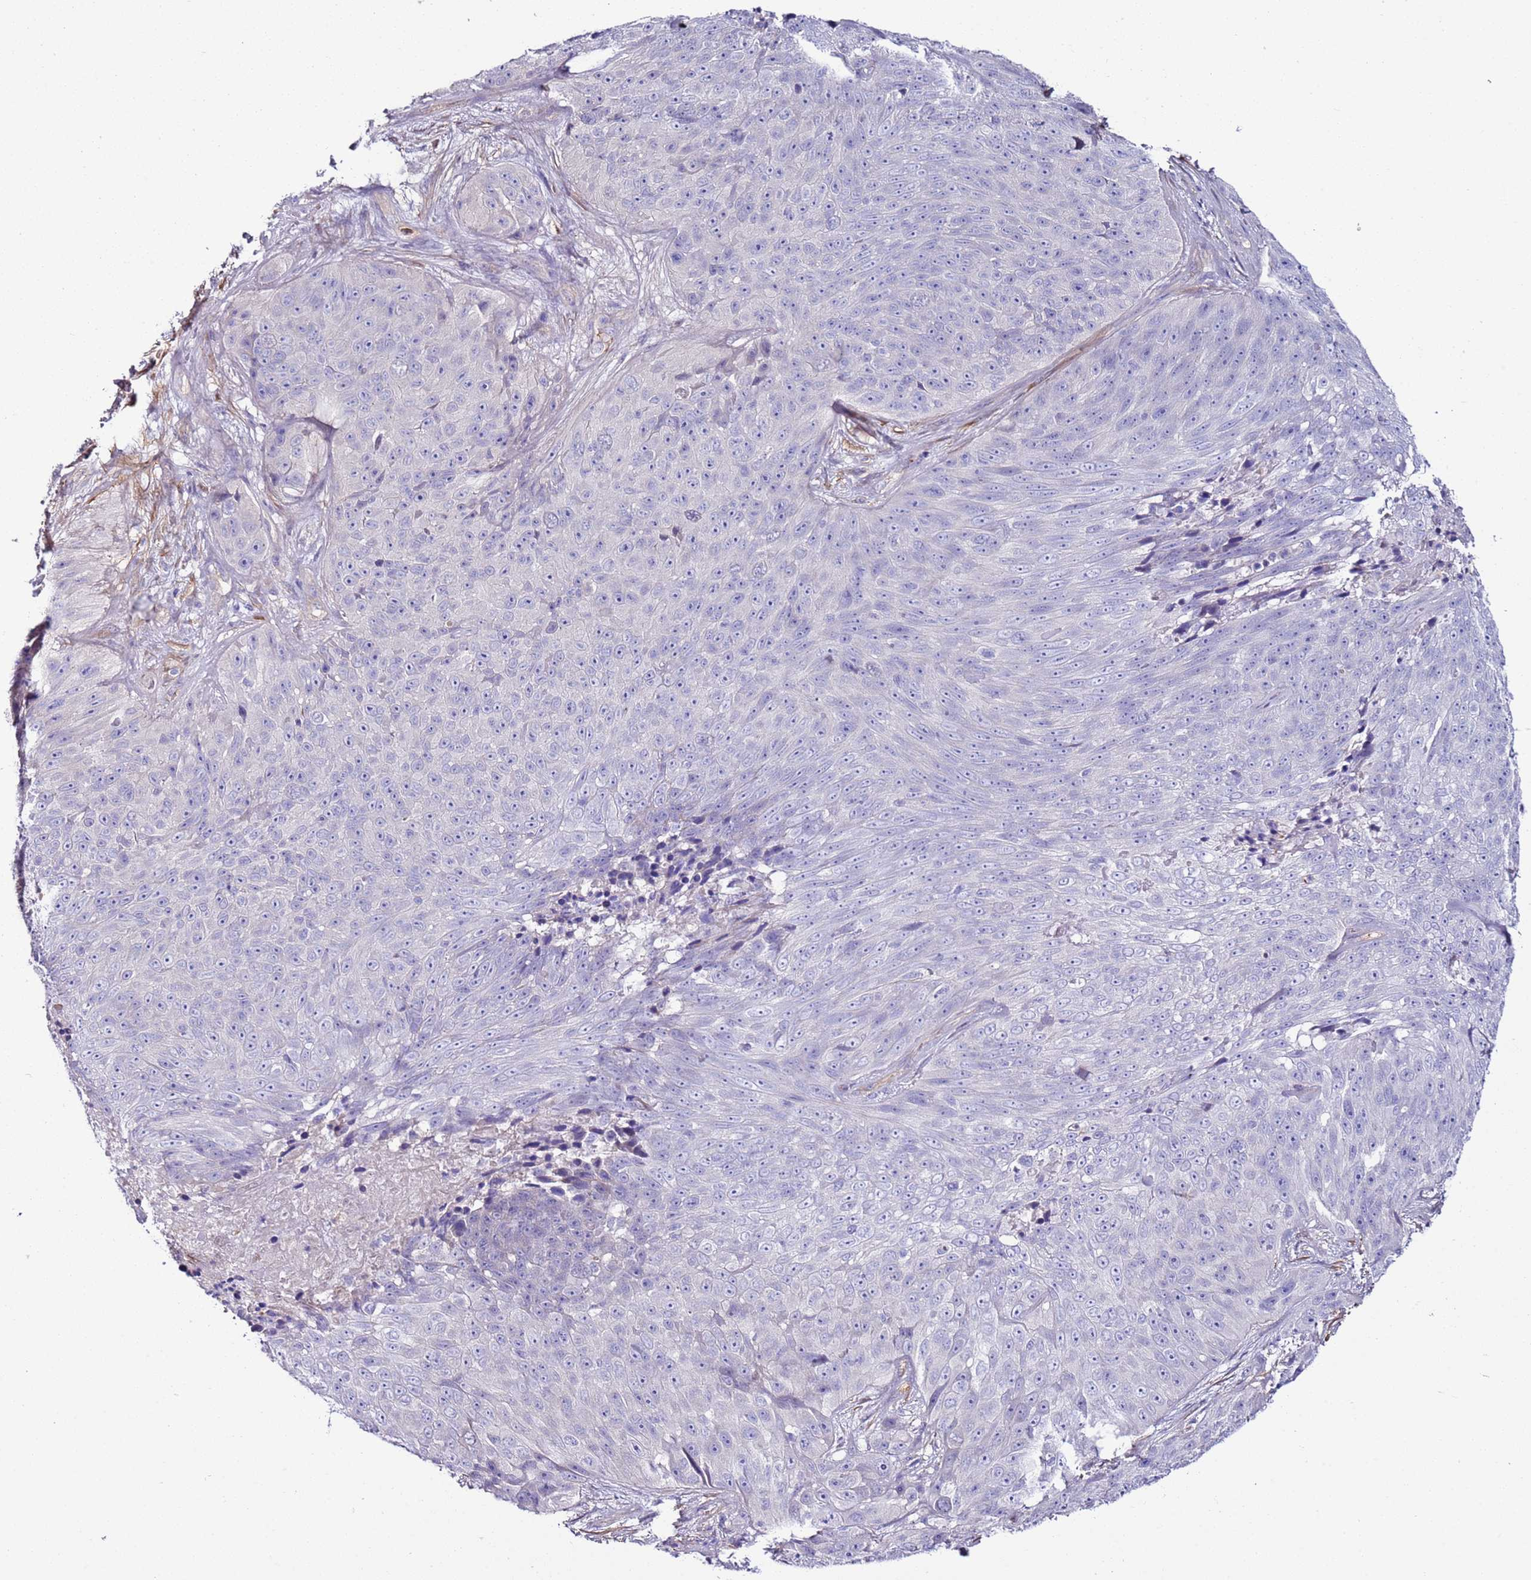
{"staining": {"intensity": "negative", "quantity": "none", "location": "none"}, "tissue": "skin cancer", "cell_type": "Tumor cells", "image_type": "cancer", "snomed": [{"axis": "morphology", "description": "Squamous cell carcinoma, NOS"}, {"axis": "topography", "description": "Skin"}], "caption": "IHC of human skin squamous cell carcinoma demonstrates no expression in tumor cells.", "gene": "FAM174C", "patient": {"sex": "female", "age": 87}}